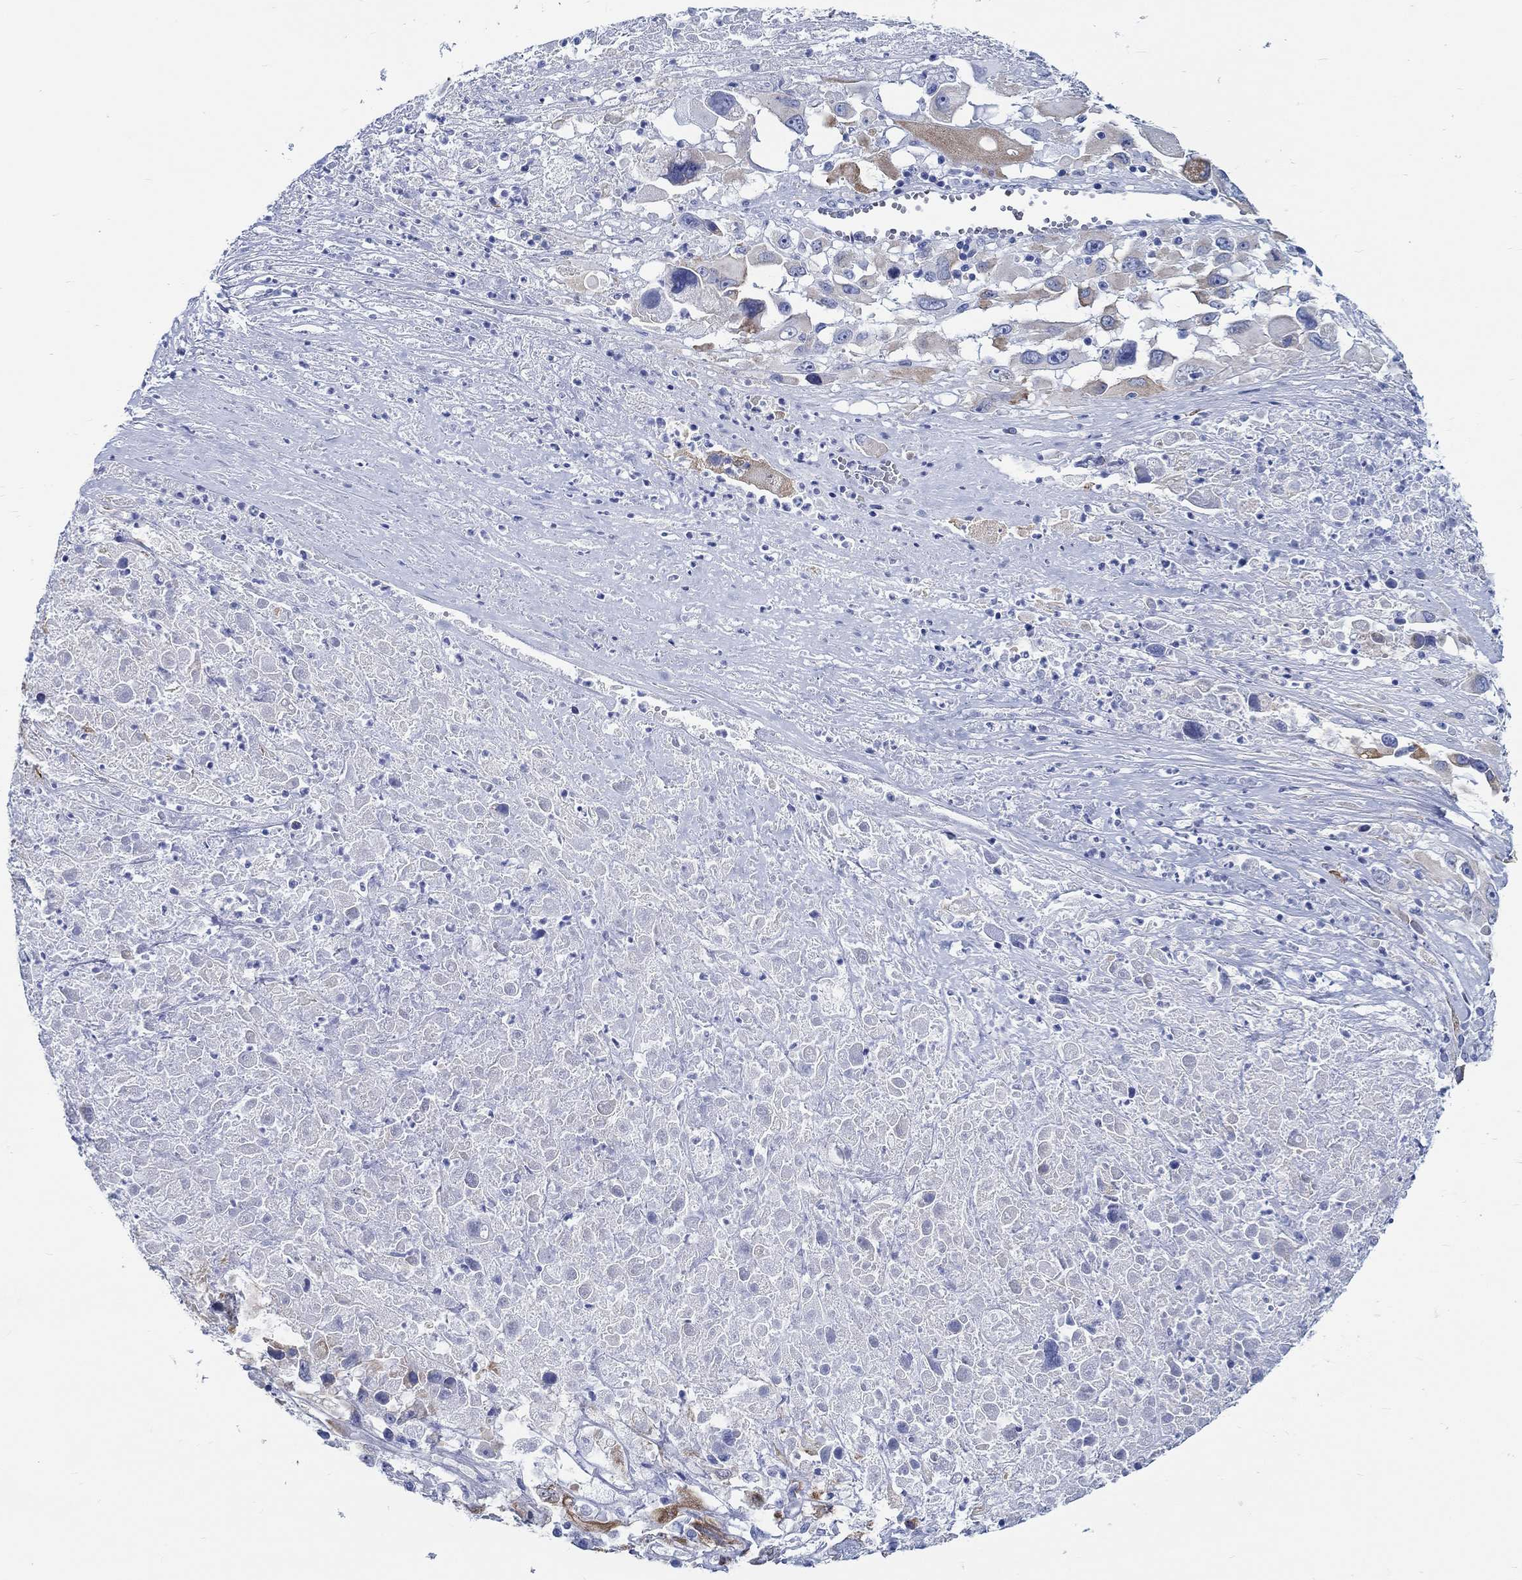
{"staining": {"intensity": "weak", "quantity": "<25%", "location": "cytoplasmic/membranous"}, "tissue": "melanoma", "cell_type": "Tumor cells", "image_type": "cancer", "snomed": [{"axis": "morphology", "description": "Malignant melanoma, Metastatic site"}, {"axis": "topography", "description": "Lymph node"}], "caption": "The IHC image has no significant positivity in tumor cells of melanoma tissue.", "gene": "RD3L", "patient": {"sex": "male", "age": 50}}